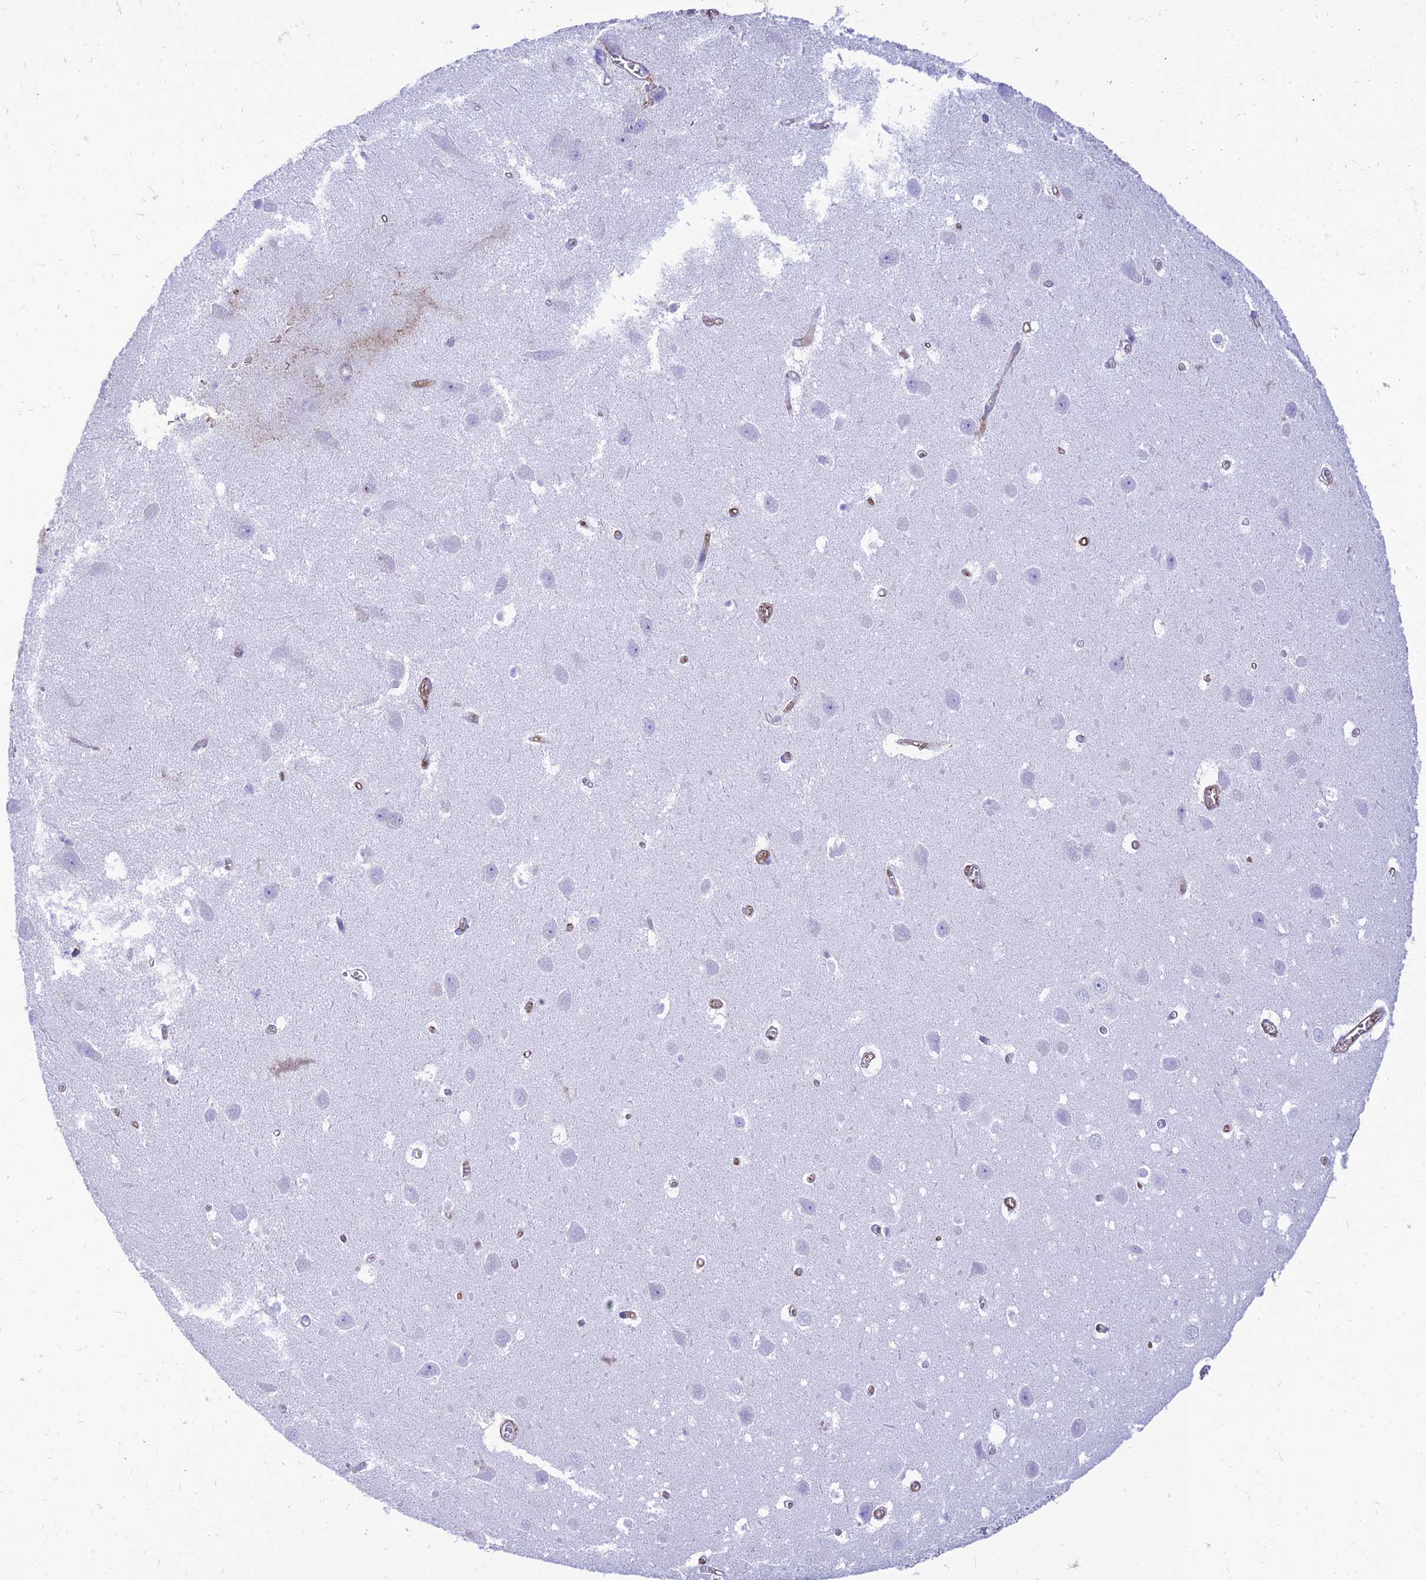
{"staining": {"intensity": "negative", "quantity": "none", "location": "none"}, "tissue": "hippocampus", "cell_type": "Glial cells", "image_type": "normal", "snomed": [{"axis": "morphology", "description": "Normal tissue, NOS"}, {"axis": "topography", "description": "Hippocampus"}], "caption": "Immunohistochemistry (IHC) of benign hippocampus exhibits no expression in glial cells.", "gene": "SREK1IP1", "patient": {"sex": "female", "age": 64}}